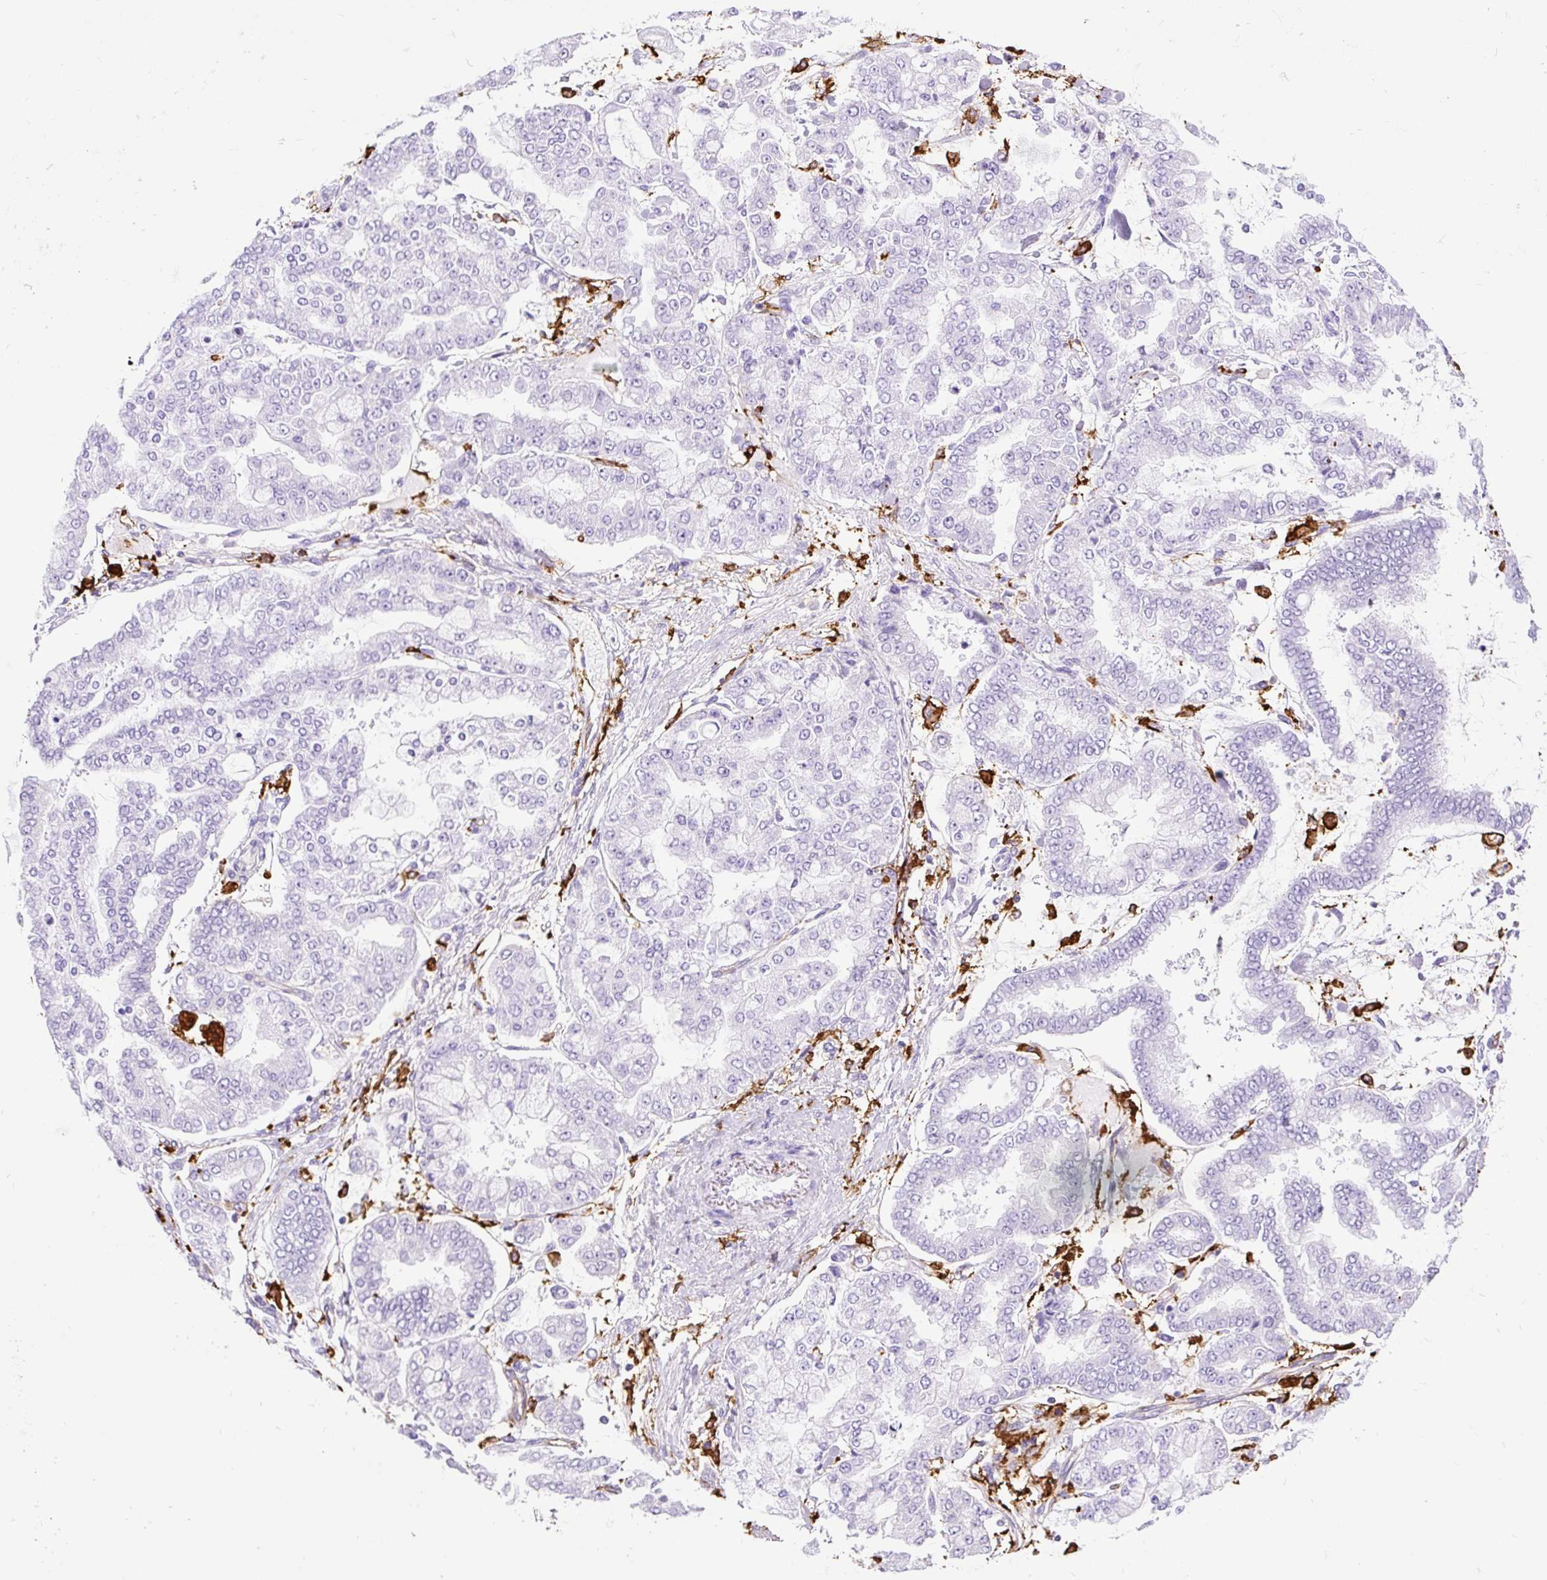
{"staining": {"intensity": "negative", "quantity": "none", "location": "none"}, "tissue": "stomach cancer", "cell_type": "Tumor cells", "image_type": "cancer", "snomed": [{"axis": "morphology", "description": "Normal tissue, NOS"}, {"axis": "morphology", "description": "Adenocarcinoma, NOS"}, {"axis": "topography", "description": "Stomach, upper"}, {"axis": "topography", "description": "Stomach"}], "caption": "This is an immunohistochemistry (IHC) image of human stomach cancer (adenocarcinoma). There is no expression in tumor cells.", "gene": "HLA-DRA", "patient": {"sex": "male", "age": 76}}